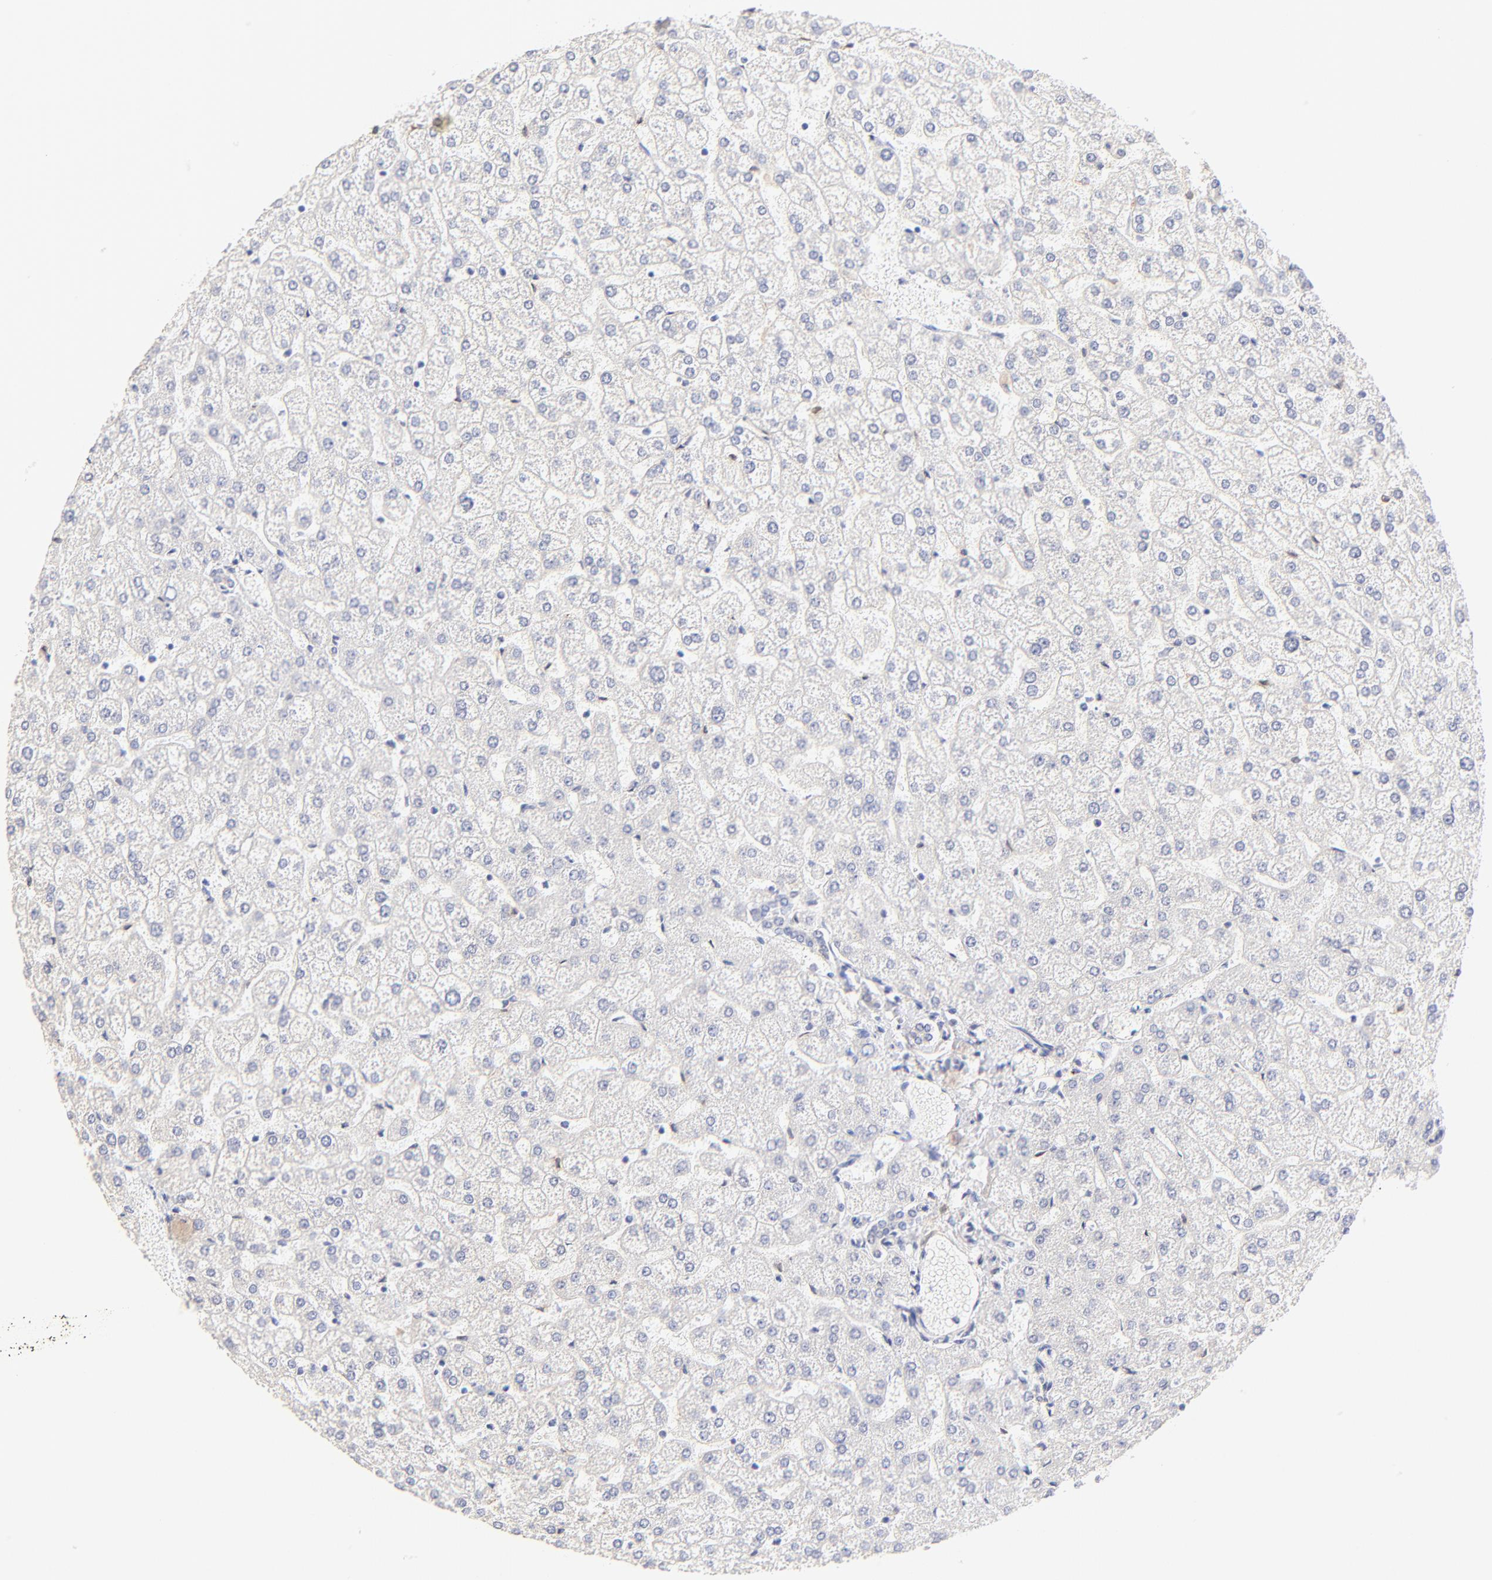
{"staining": {"intensity": "negative", "quantity": "none", "location": "none"}, "tissue": "liver", "cell_type": "Cholangiocytes", "image_type": "normal", "snomed": [{"axis": "morphology", "description": "Normal tissue, NOS"}, {"axis": "topography", "description": "Liver"}], "caption": "DAB immunohistochemical staining of benign human liver displays no significant expression in cholangiocytes. (Brightfield microscopy of DAB (3,3'-diaminobenzidine) IHC at high magnification).", "gene": "ACTRT1", "patient": {"sex": "female", "age": 32}}